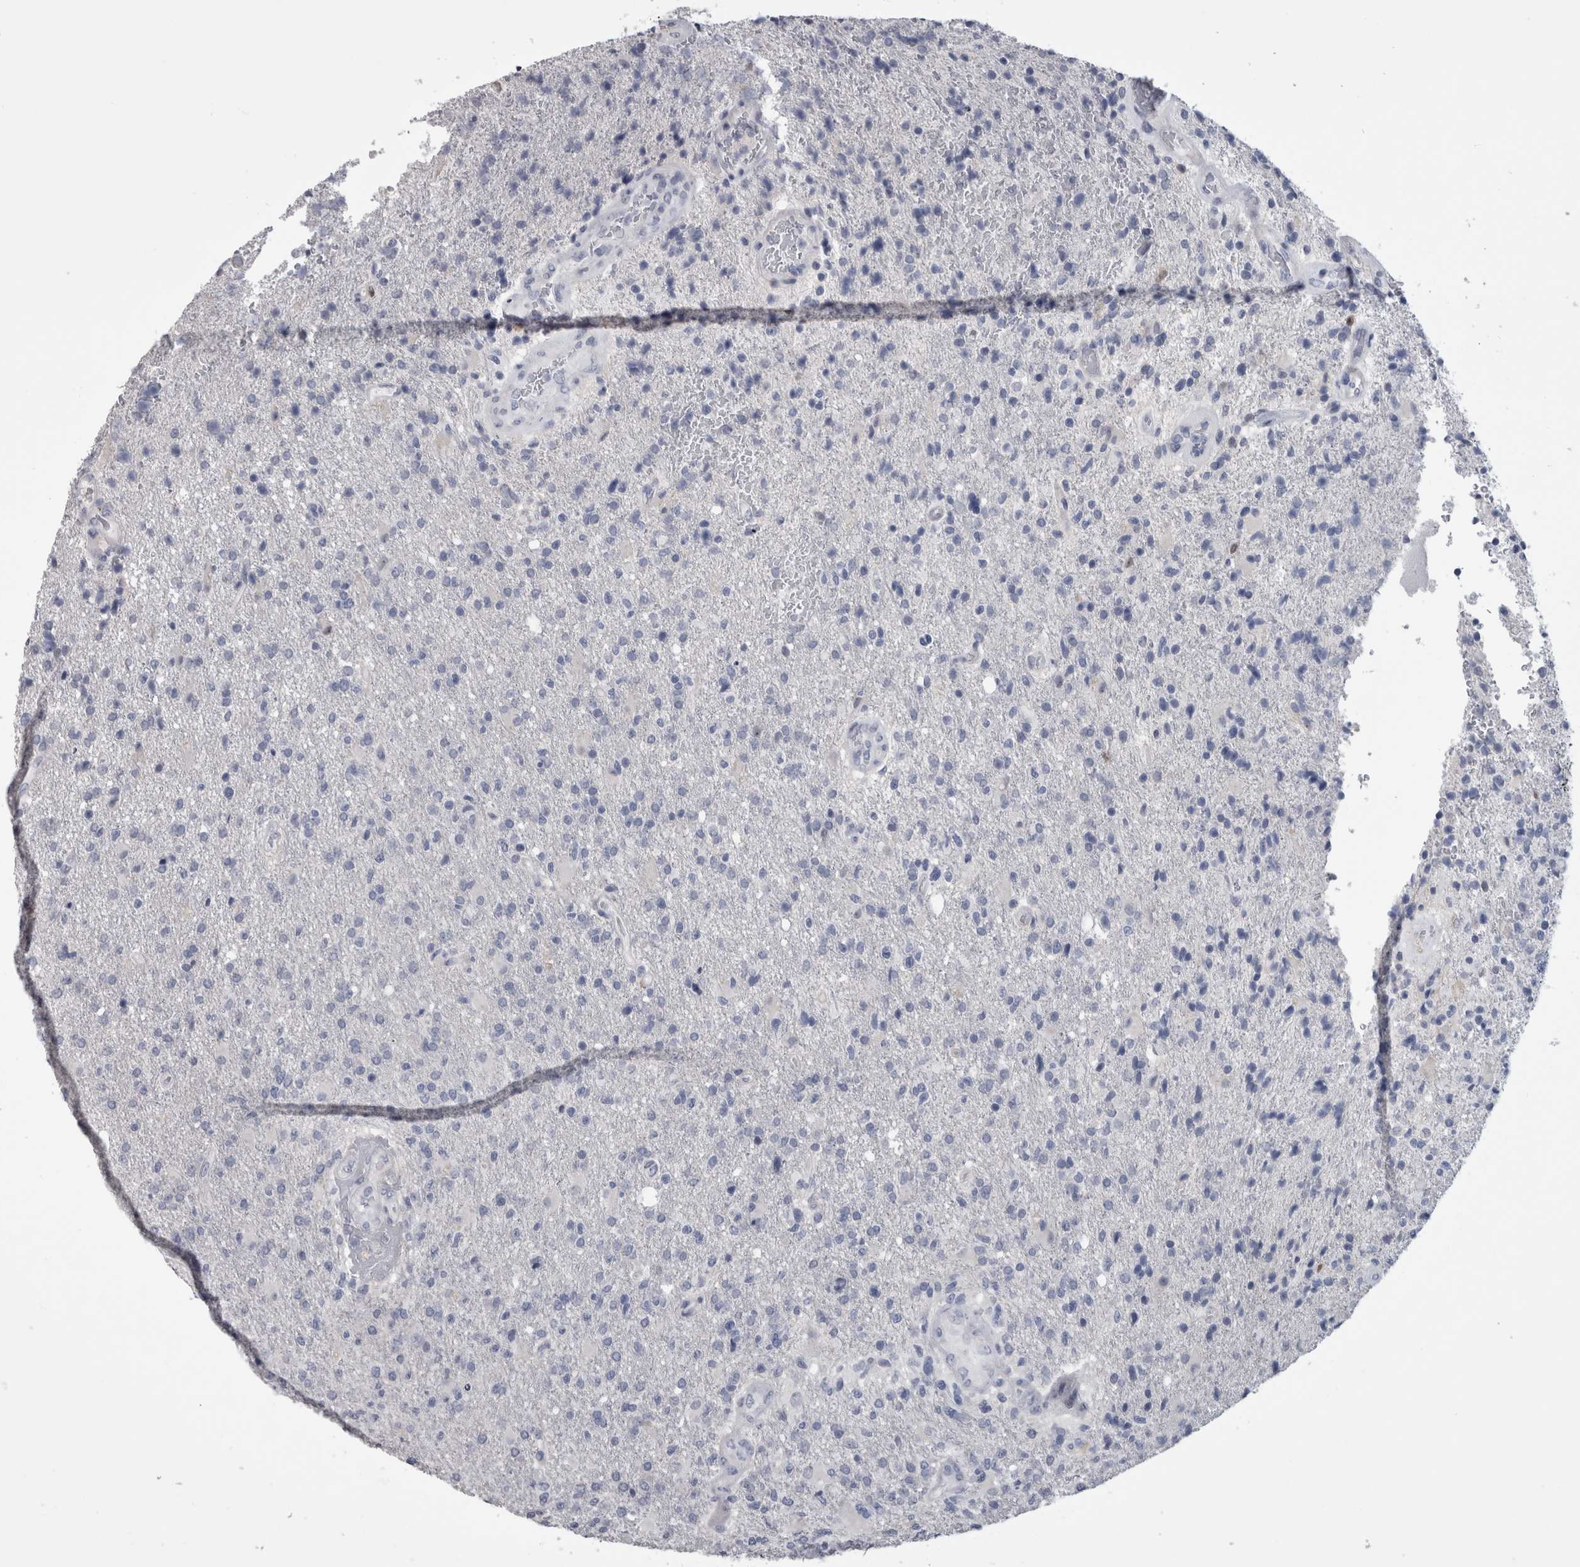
{"staining": {"intensity": "negative", "quantity": "none", "location": "none"}, "tissue": "glioma", "cell_type": "Tumor cells", "image_type": "cancer", "snomed": [{"axis": "morphology", "description": "Glioma, malignant, High grade"}, {"axis": "topography", "description": "Brain"}], "caption": "Histopathology image shows no significant protein expression in tumor cells of malignant high-grade glioma.", "gene": "IL33", "patient": {"sex": "male", "age": 72}}